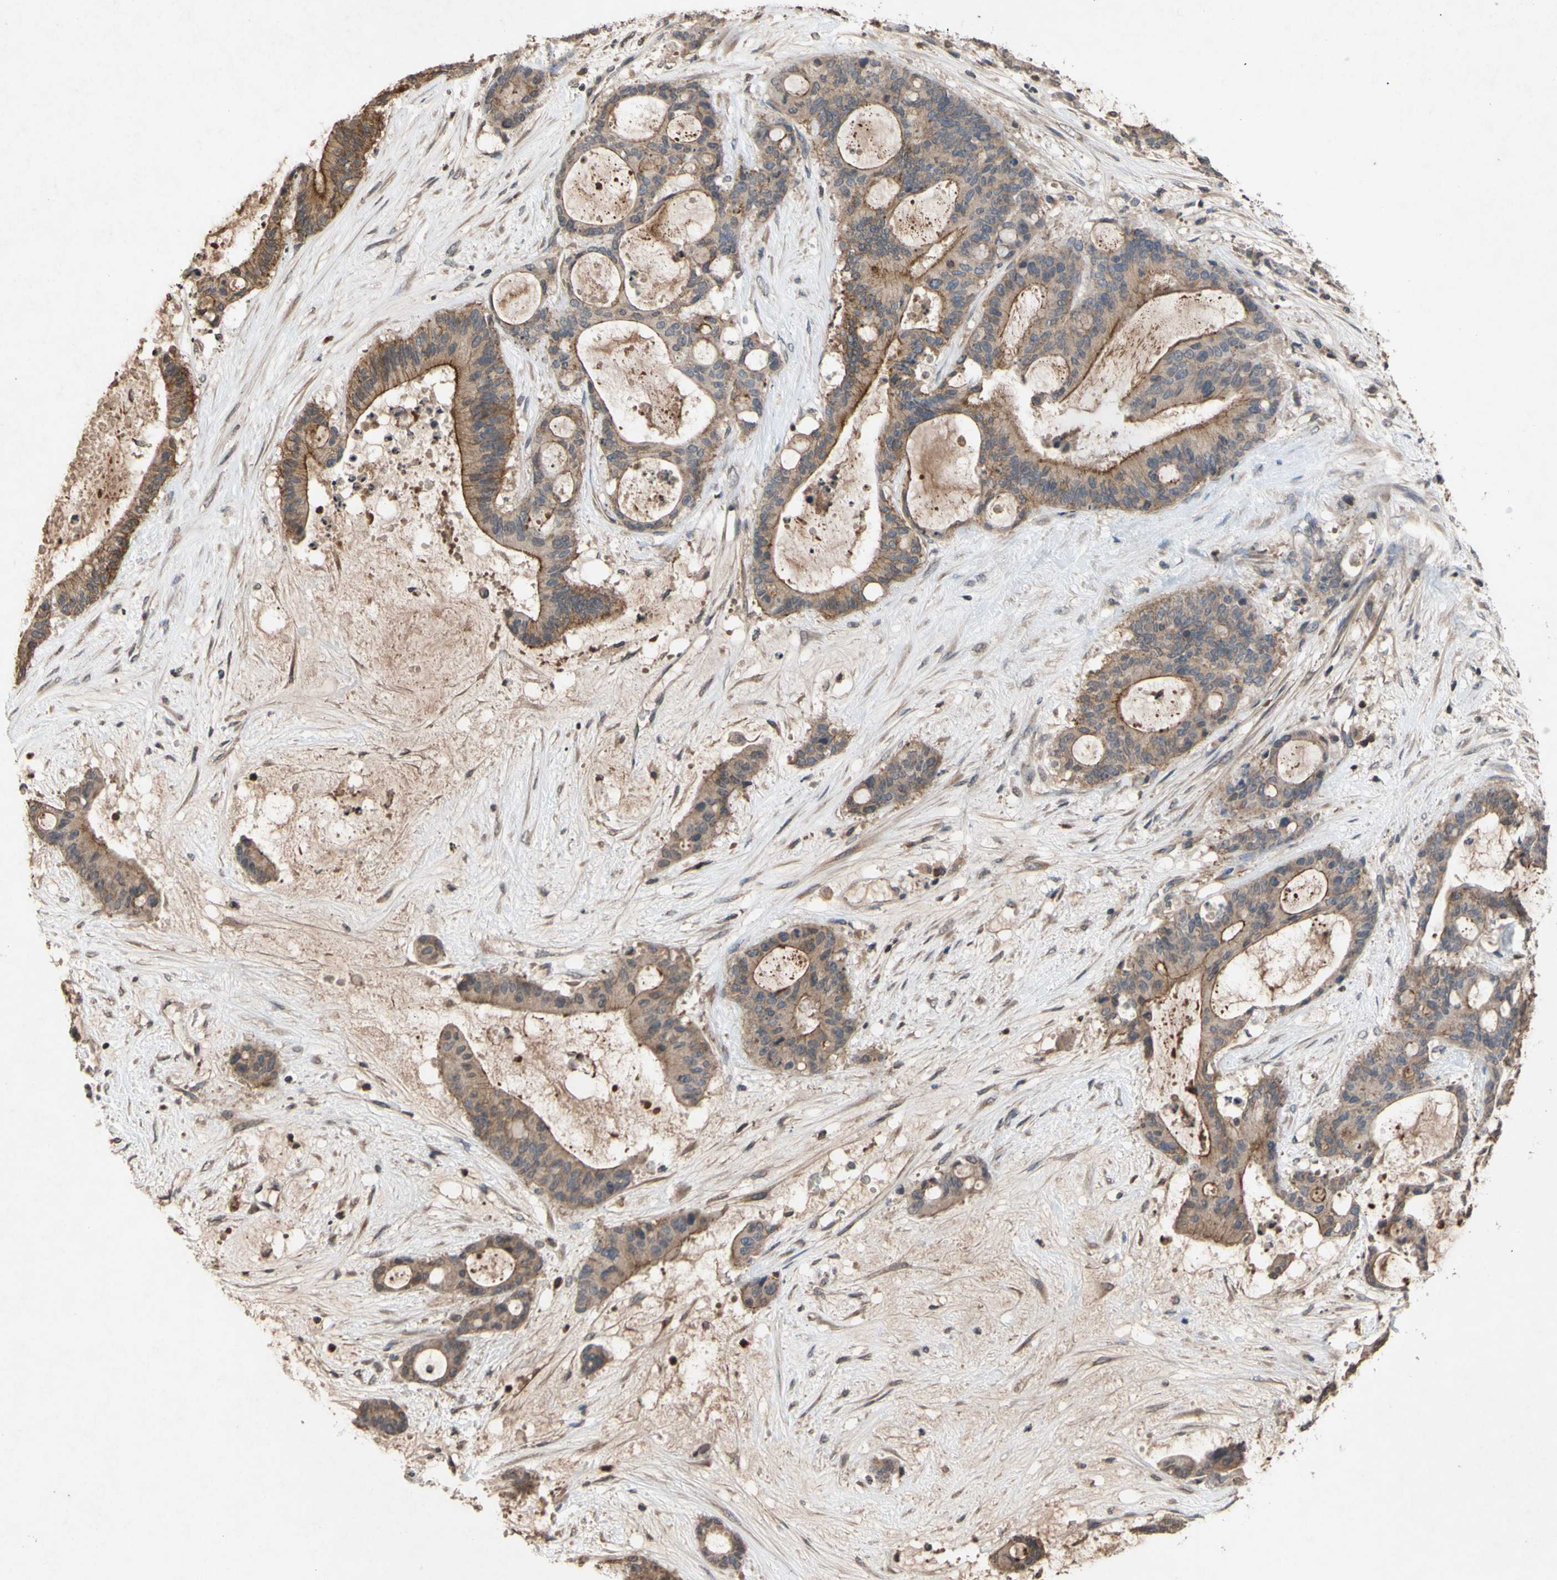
{"staining": {"intensity": "moderate", "quantity": ">75%", "location": "cytoplasmic/membranous"}, "tissue": "liver cancer", "cell_type": "Tumor cells", "image_type": "cancer", "snomed": [{"axis": "morphology", "description": "Cholangiocarcinoma"}, {"axis": "topography", "description": "Liver"}], "caption": "There is medium levels of moderate cytoplasmic/membranous expression in tumor cells of liver cancer (cholangiocarcinoma), as demonstrated by immunohistochemical staining (brown color).", "gene": "NECTIN3", "patient": {"sex": "female", "age": 73}}